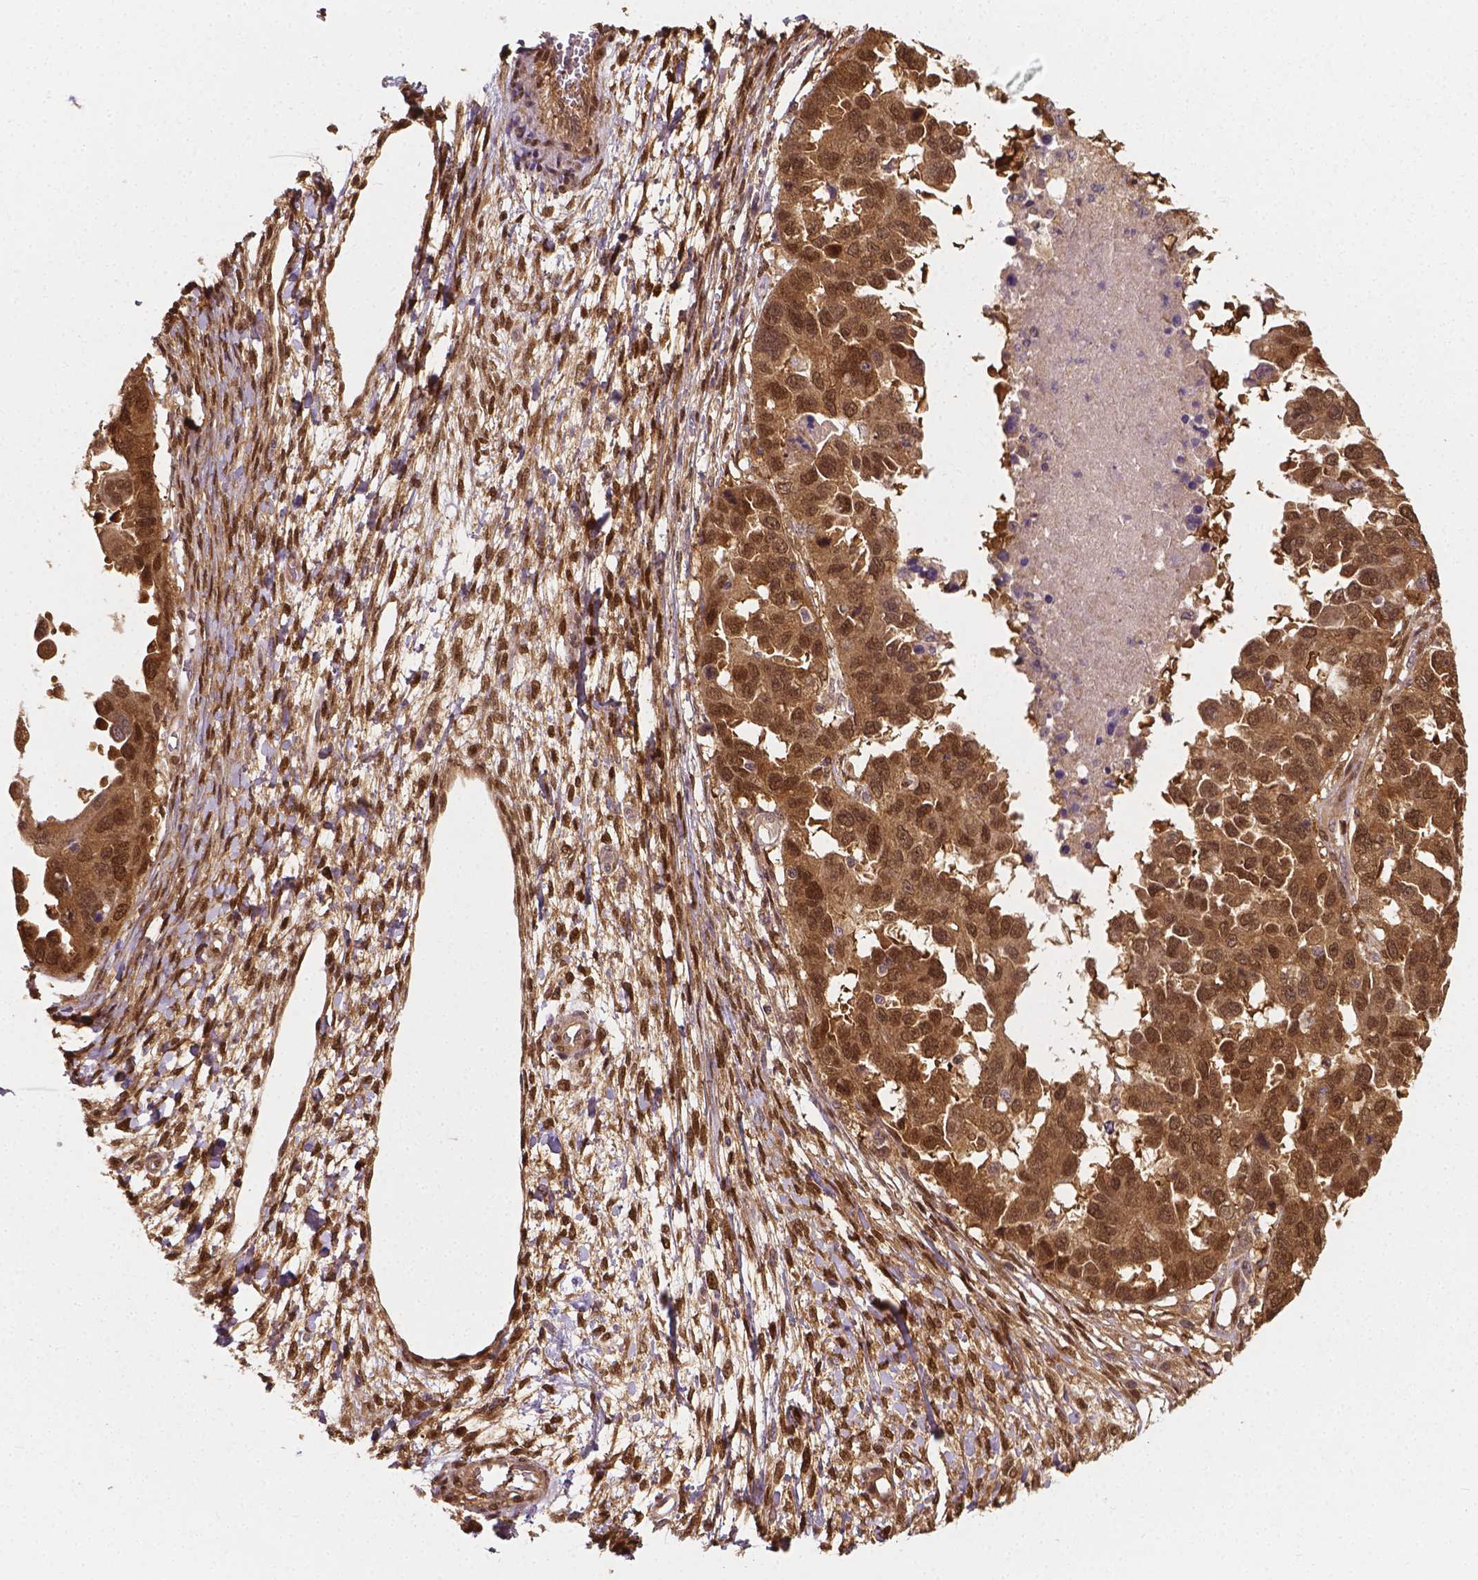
{"staining": {"intensity": "moderate", "quantity": ">75%", "location": "cytoplasmic/membranous,nuclear"}, "tissue": "ovarian cancer", "cell_type": "Tumor cells", "image_type": "cancer", "snomed": [{"axis": "morphology", "description": "Cystadenocarcinoma, serous, NOS"}, {"axis": "topography", "description": "Ovary"}], "caption": "Immunohistochemical staining of human serous cystadenocarcinoma (ovarian) displays medium levels of moderate cytoplasmic/membranous and nuclear protein expression in about >75% of tumor cells.", "gene": "YAP1", "patient": {"sex": "female", "age": 53}}